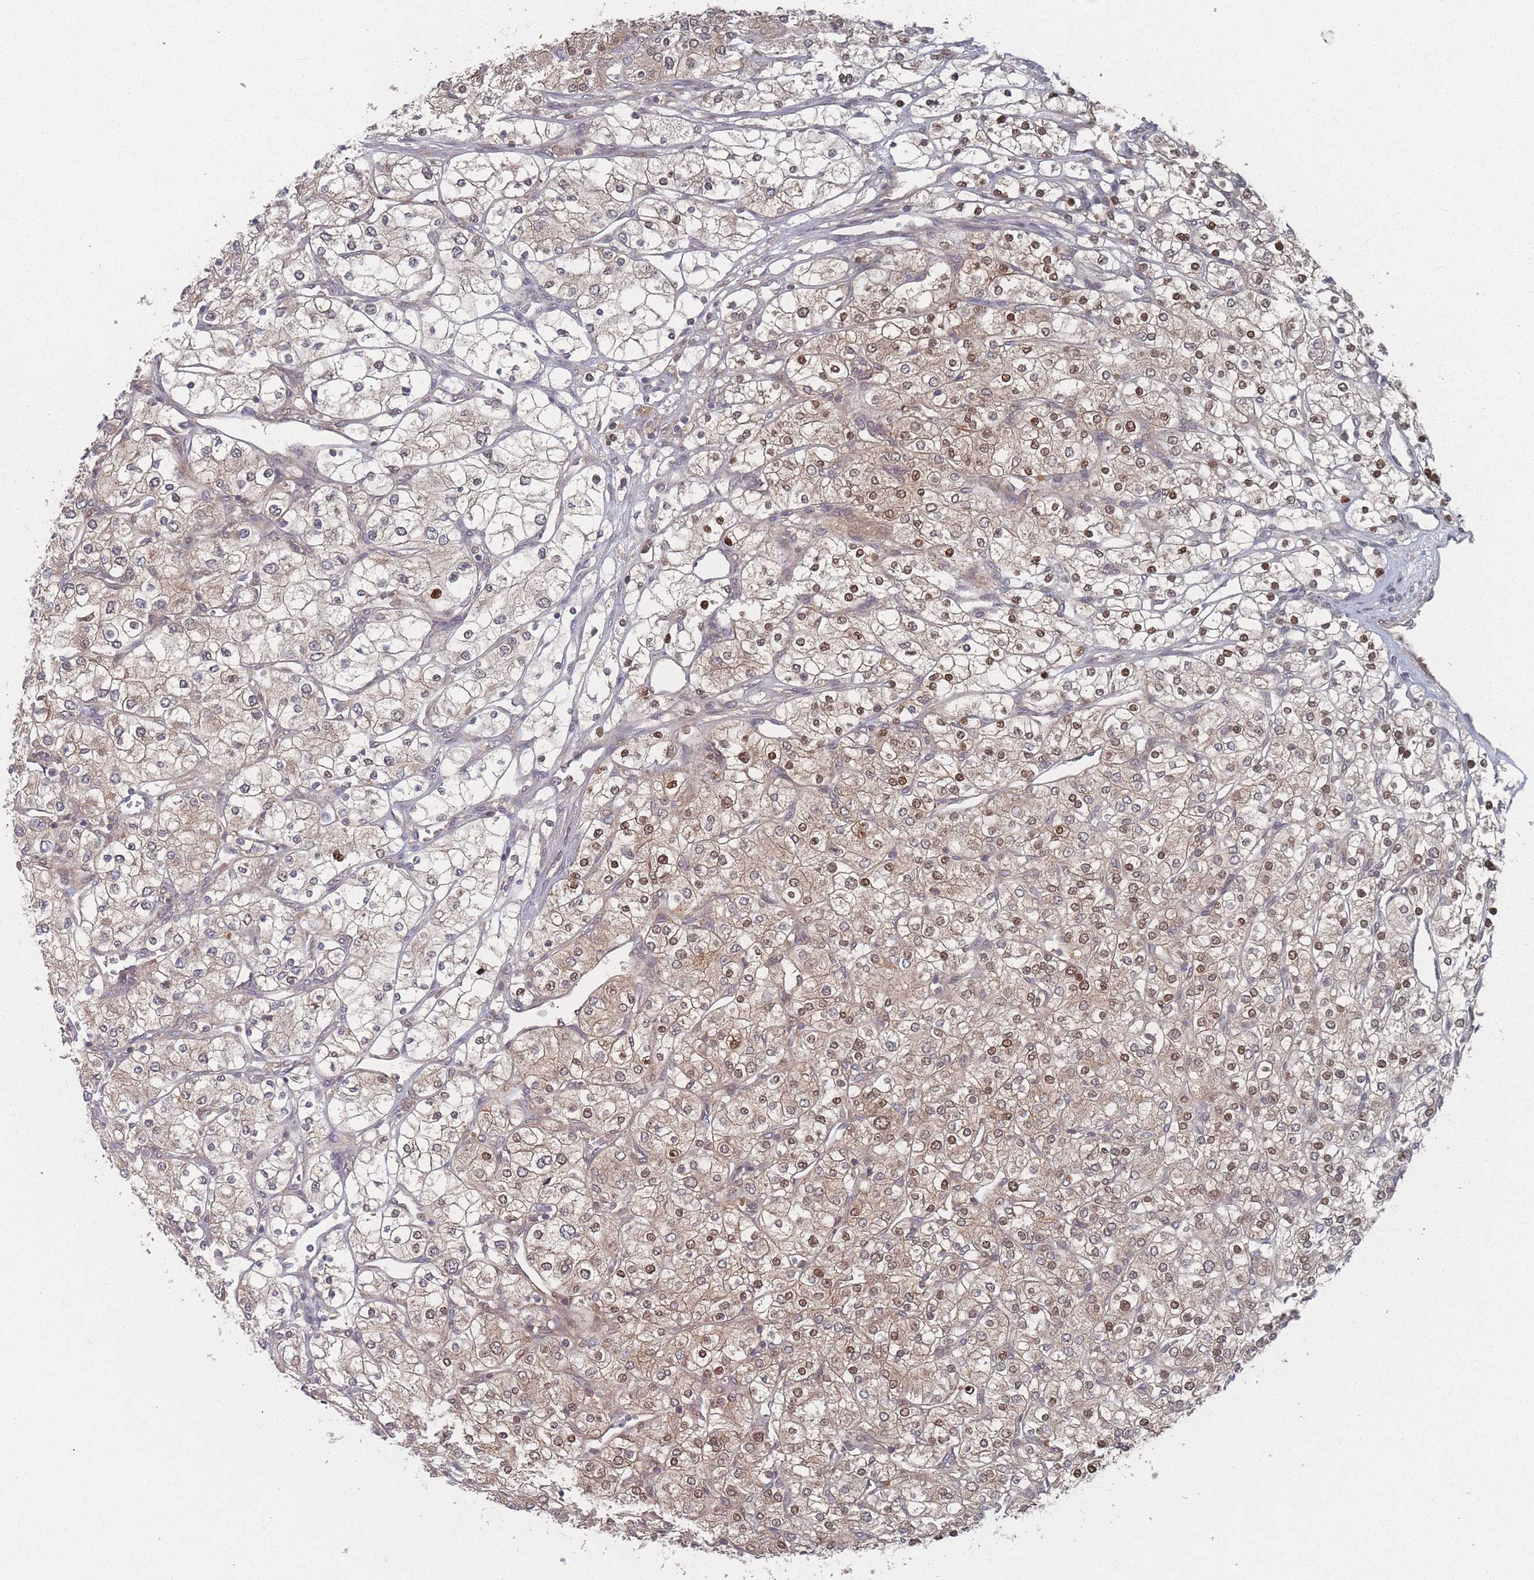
{"staining": {"intensity": "weak", "quantity": ">75%", "location": "cytoplasmic/membranous,nuclear"}, "tissue": "renal cancer", "cell_type": "Tumor cells", "image_type": "cancer", "snomed": [{"axis": "morphology", "description": "Adenocarcinoma, NOS"}, {"axis": "topography", "description": "Kidney"}], "caption": "Renal cancer stained with immunohistochemistry (IHC) demonstrates weak cytoplasmic/membranous and nuclear positivity in approximately >75% of tumor cells.", "gene": "TBC1D25", "patient": {"sex": "male", "age": 80}}